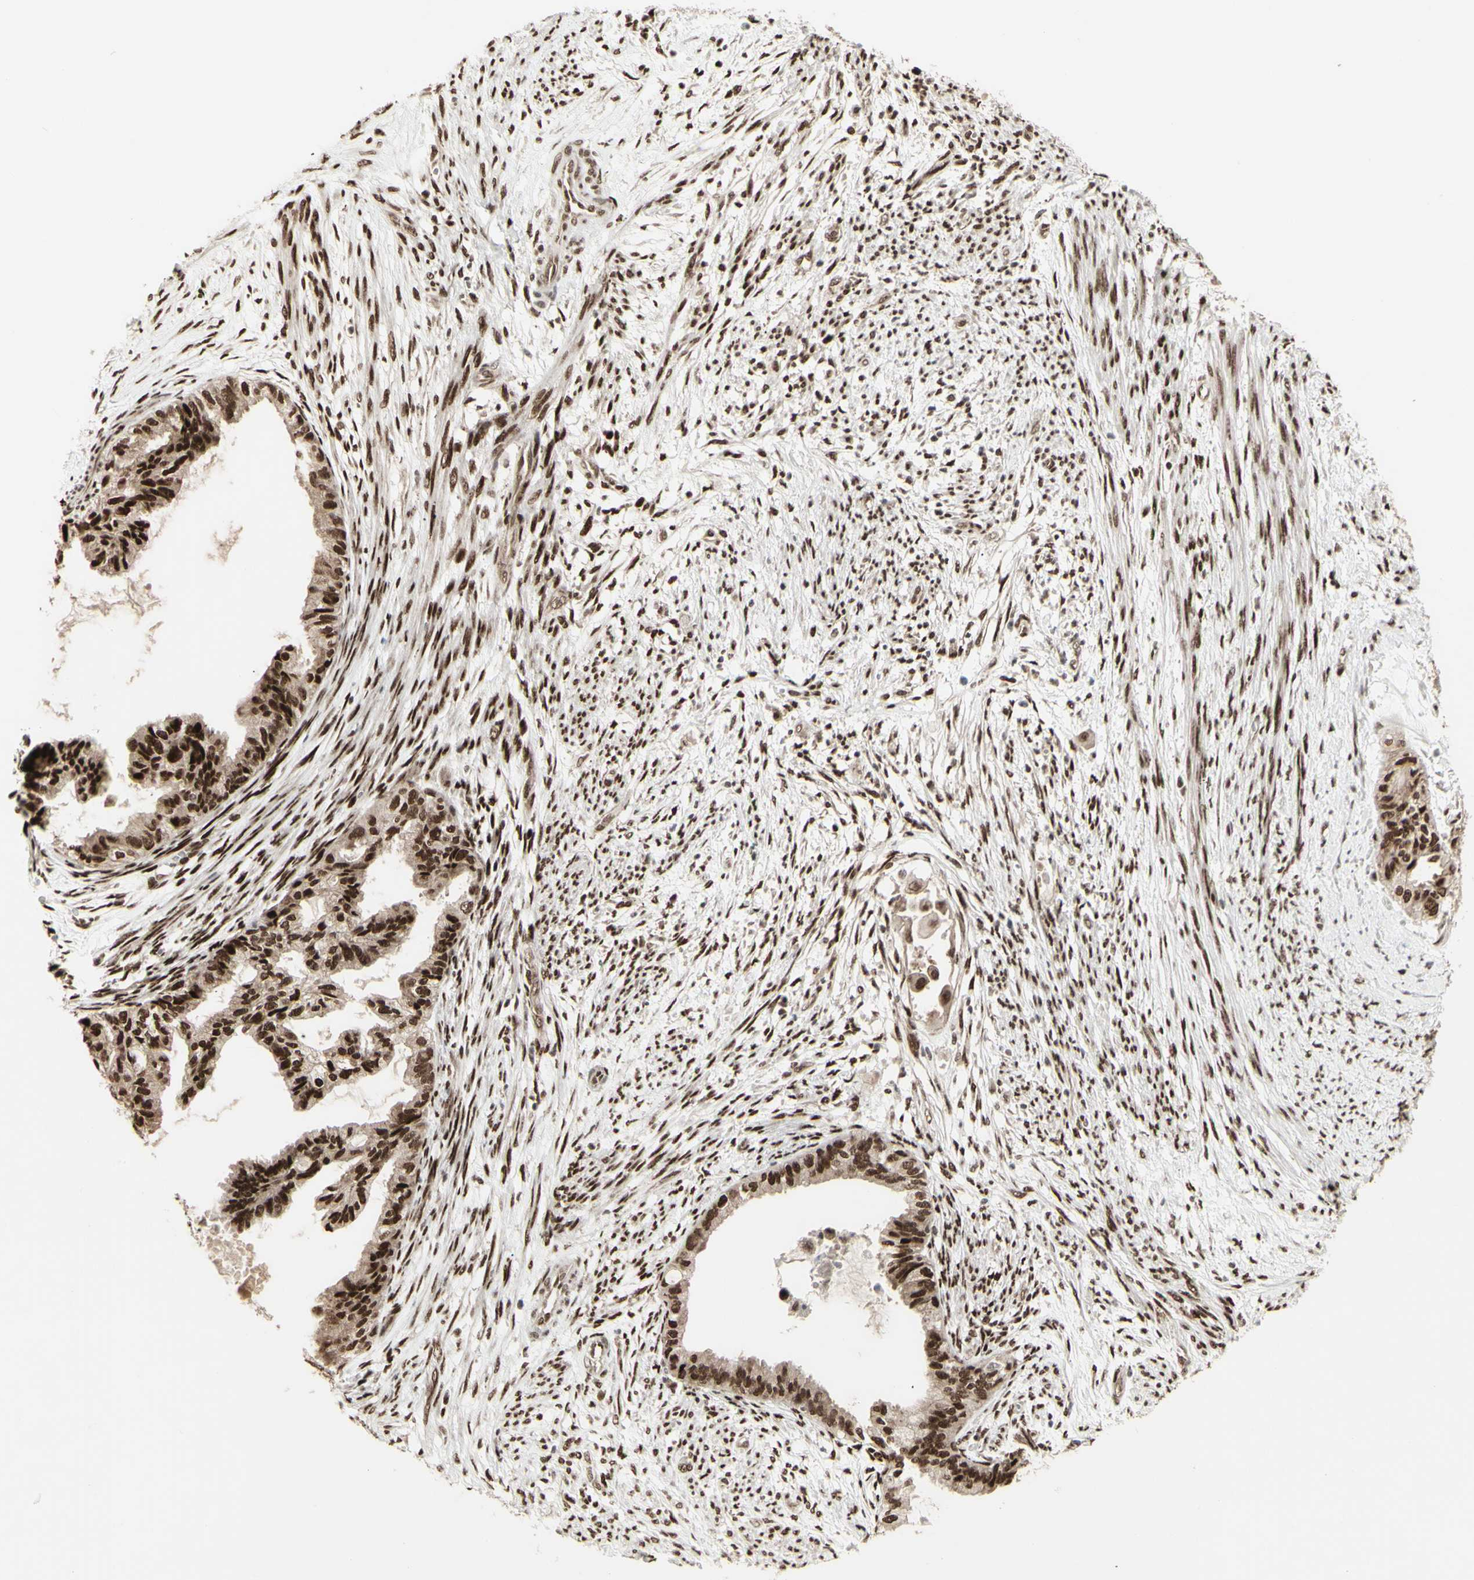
{"staining": {"intensity": "strong", "quantity": ">75%", "location": "cytoplasmic/membranous,nuclear"}, "tissue": "cervical cancer", "cell_type": "Tumor cells", "image_type": "cancer", "snomed": [{"axis": "morphology", "description": "Normal tissue, NOS"}, {"axis": "morphology", "description": "Adenocarcinoma, NOS"}, {"axis": "topography", "description": "Cervix"}, {"axis": "topography", "description": "Endometrium"}], "caption": "Strong cytoplasmic/membranous and nuclear positivity for a protein is appreciated in about >75% of tumor cells of cervical adenocarcinoma using immunohistochemistry.", "gene": "CBX1", "patient": {"sex": "female", "age": 86}}